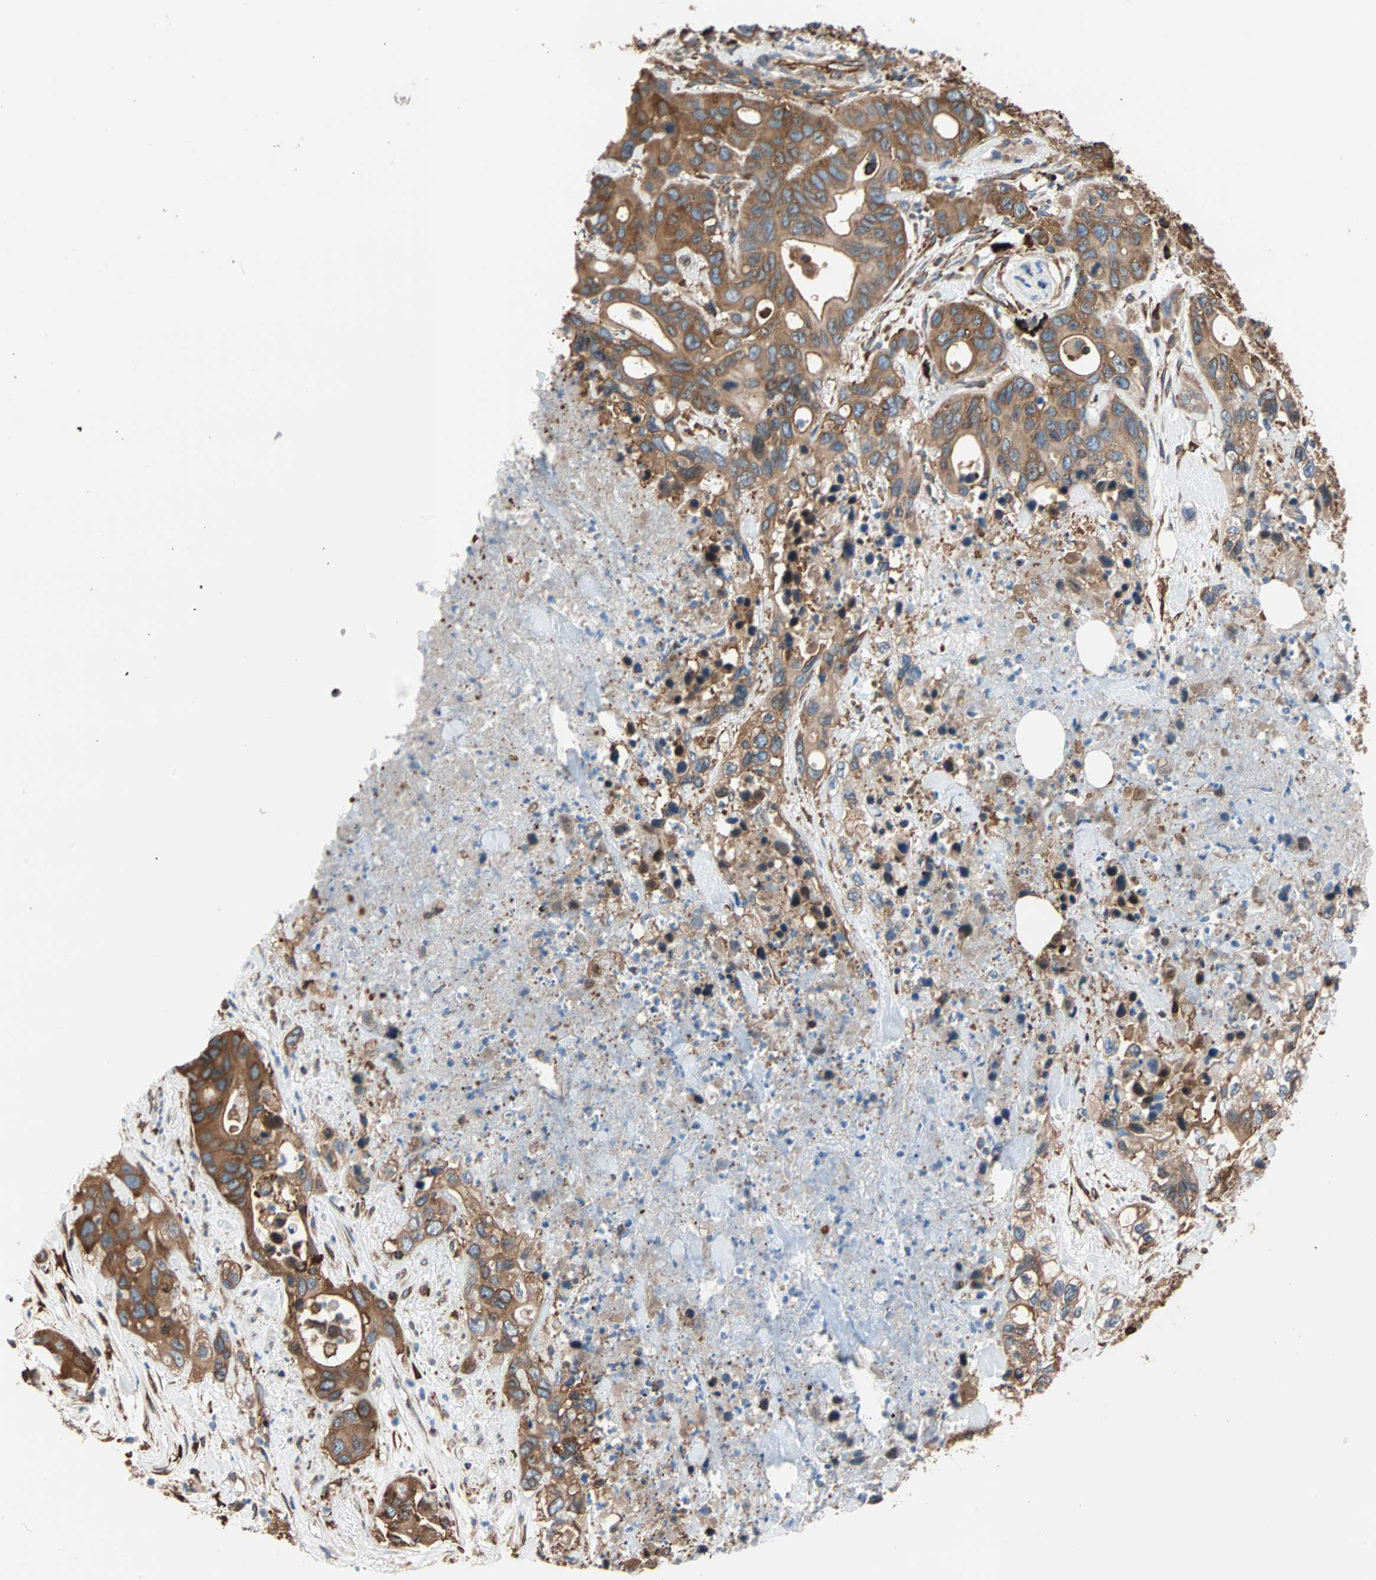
{"staining": {"intensity": "strong", "quantity": ">75%", "location": "cytoplasmic/membranous"}, "tissue": "pancreatic cancer", "cell_type": "Tumor cells", "image_type": "cancer", "snomed": [{"axis": "morphology", "description": "Adenocarcinoma, NOS"}, {"axis": "topography", "description": "Pancreas"}], "caption": "DAB immunohistochemical staining of pancreatic adenocarcinoma reveals strong cytoplasmic/membranous protein staining in about >75% of tumor cells.", "gene": "EEF2", "patient": {"sex": "female", "age": 71}}